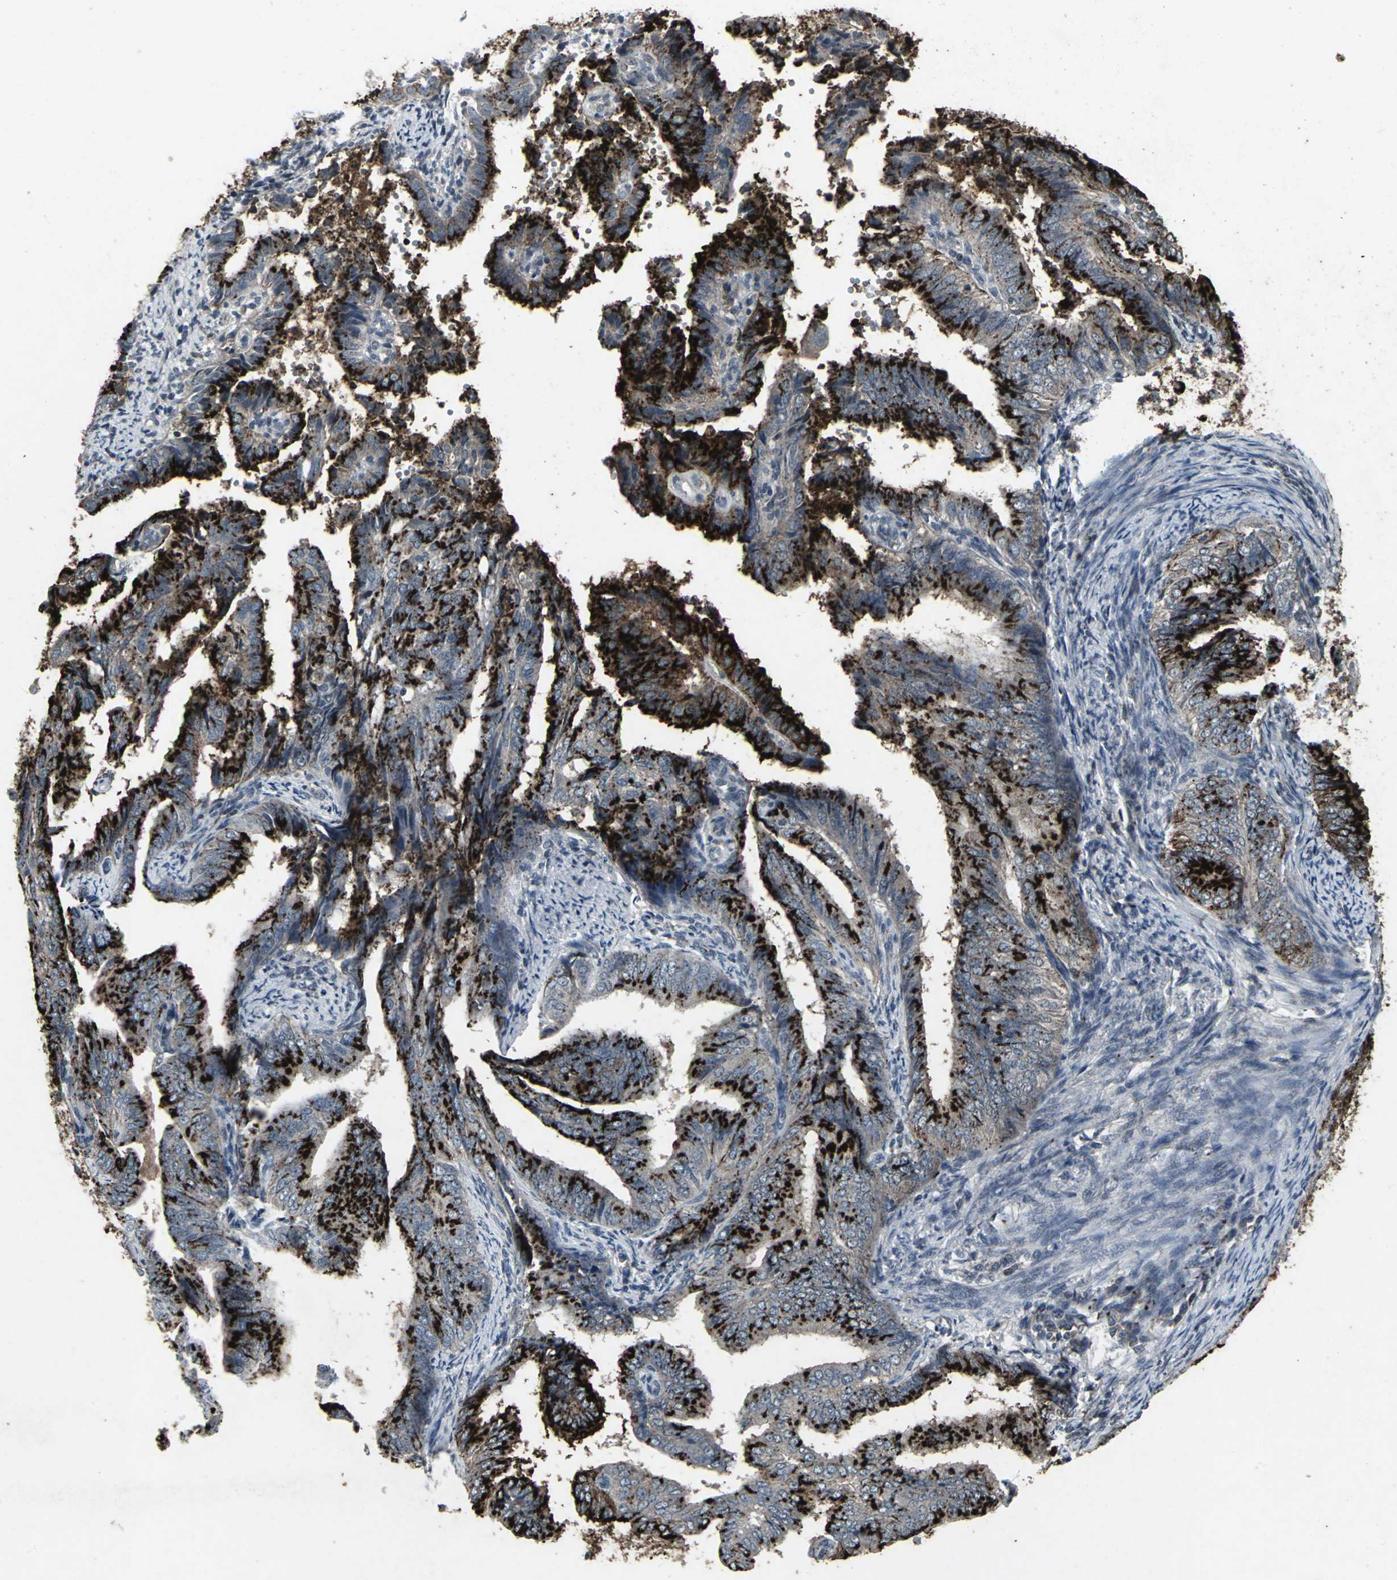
{"staining": {"intensity": "strong", "quantity": ">75%", "location": "cytoplasmic/membranous"}, "tissue": "endometrial cancer", "cell_type": "Tumor cells", "image_type": "cancer", "snomed": [{"axis": "morphology", "description": "Adenocarcinoma, NOS"}, {"axis": "topography", "description": "Endometrium"}], "caption": "Protein expression analysis of human adenocarcinoma (endometrial) reveals strong cytoplasmic/membranous staining in approximately >75% of tumor cells. (DAB (3,3'-diaminobenzidine) IHC, brown staining for protein, blue staining for nuclei).", "gene": "BMP4", "patient": {"sex": "female", "age": 58}}